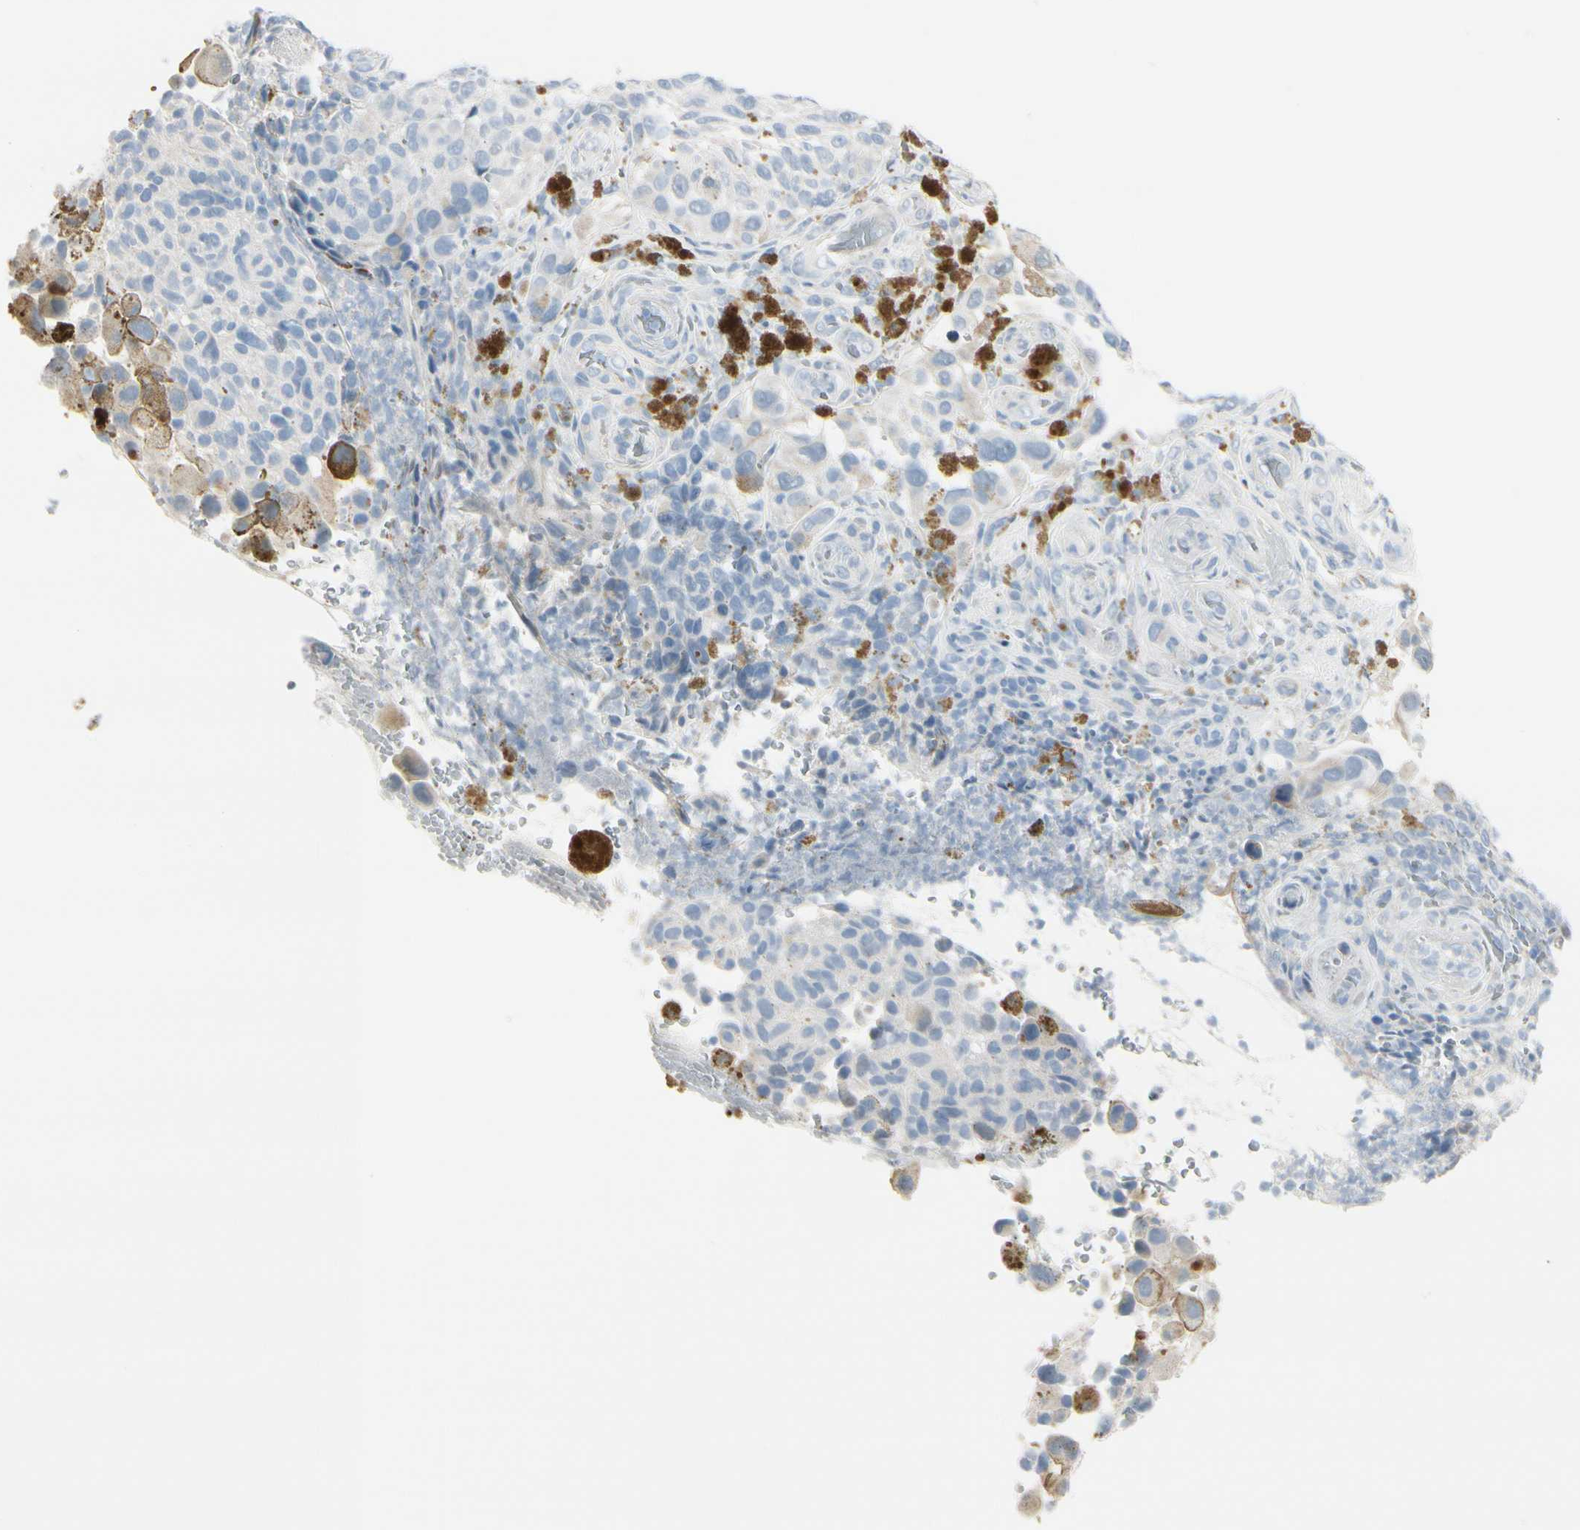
{"staining": {"intensity": "weak", "quantity": "<25%", "location": "cytoplasmic/membranous"}, "tissue": "melanoma", "cell_type": "Tumor cells", "image_type": "cancer", "snomed": [{"axis": "morphology", "description": "Malignant melanoma, NOS"}, {"axis": "topography", "description": "Skin"}], "caption": "A photomicrograph of human malignant melanoma is negative for staining in tumor cells. (DAB (3,3'-diaminobenzidine) immunohistochemistry visualized using brightfield microscopy, high magnification).", "gene": "CDHR5", "patient": {"sex": "female", "age": 73}}